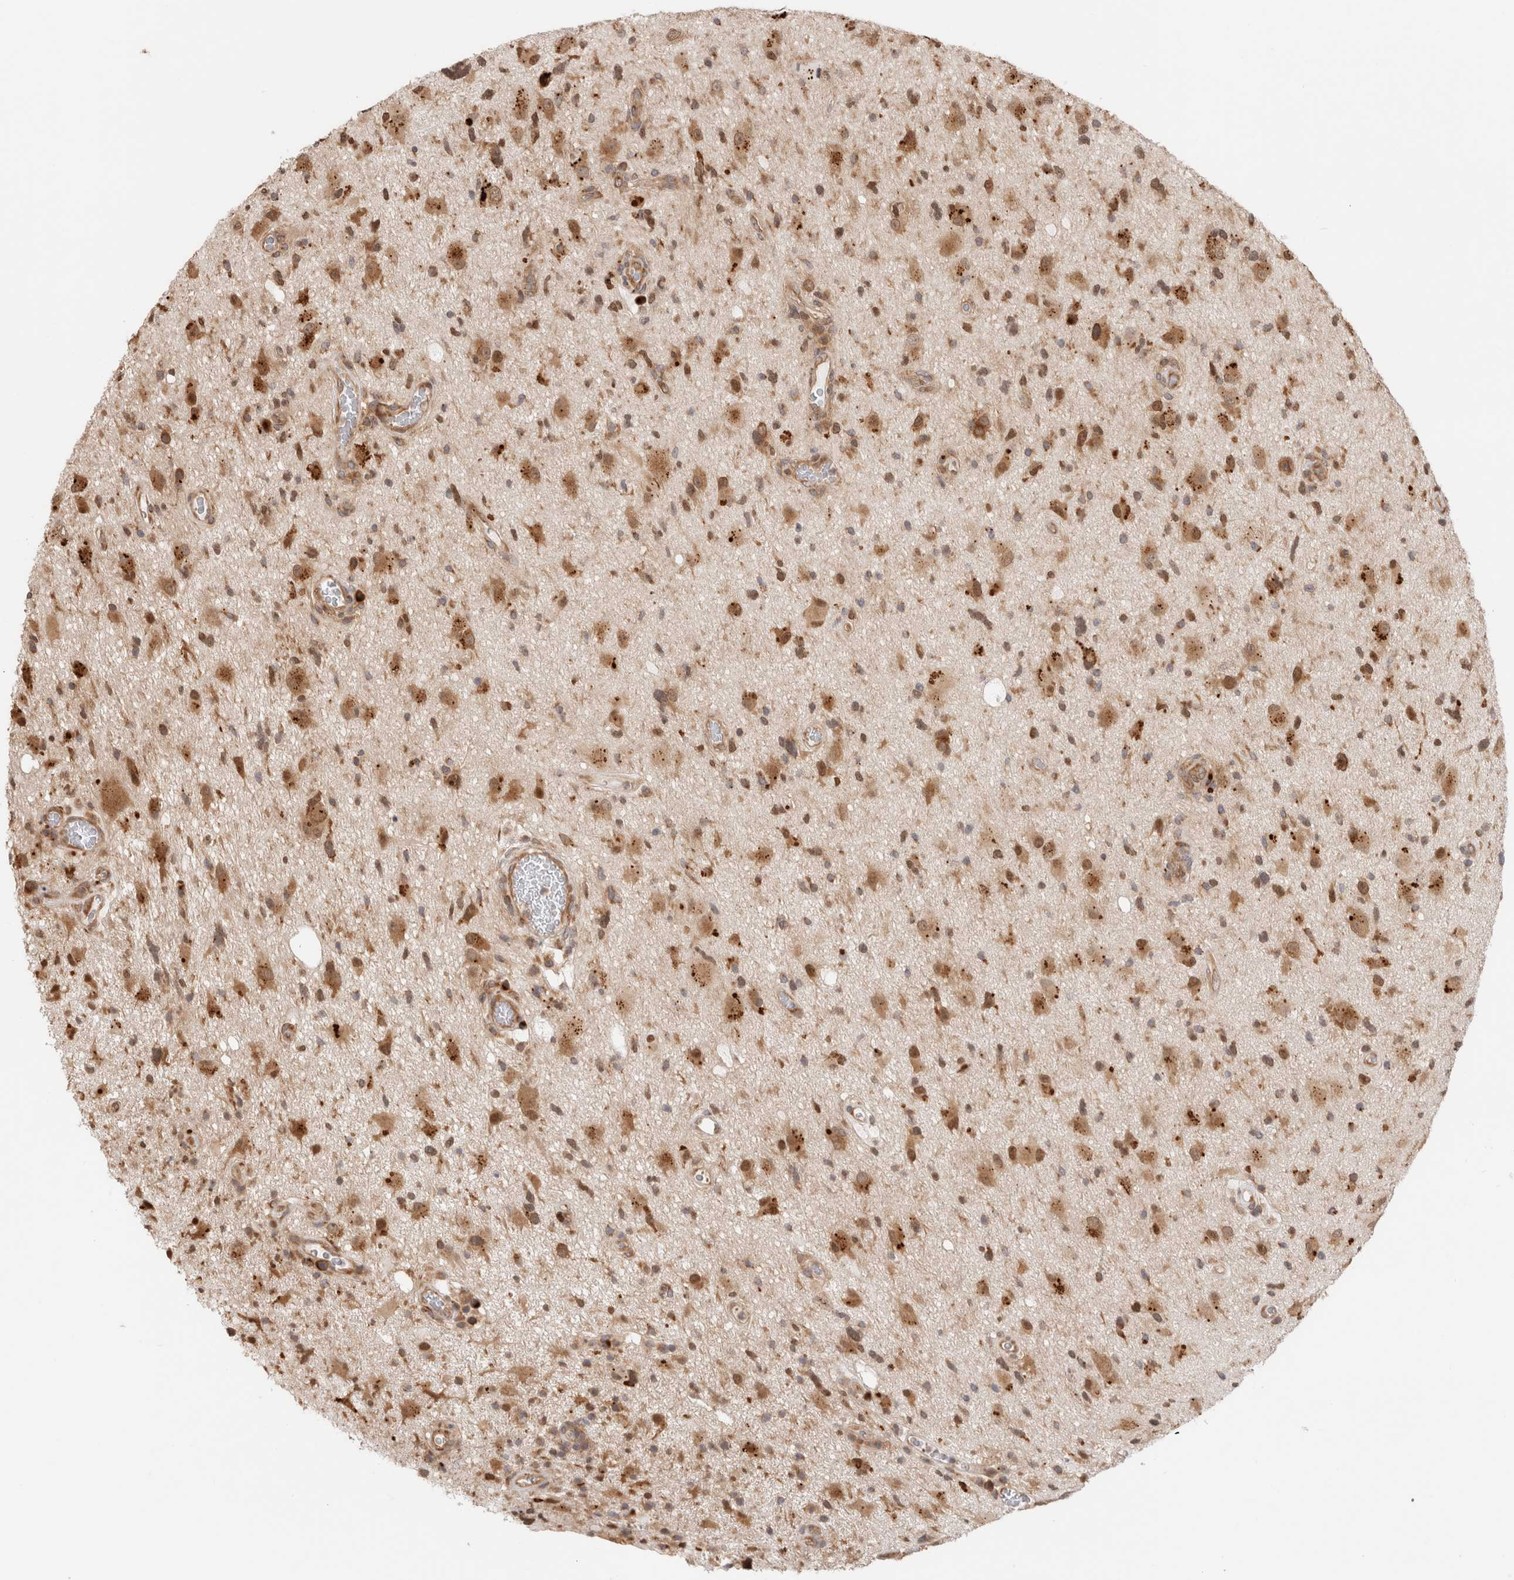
{"staining": {"intensity": "moderate", "quantity": ">75%", "location": "cytoplasmic/membranous,nuclear"}, "tissue": "glioma", "cell_type": "Tumor cells", "image_type": "cancer", "snomed": [{"axis": "morphology", "description": "Glioma, malignant, High grade"}, {"axis": "topography", "description": "Brain"}], "caption": "High-magnification brightfield microscopy of high-grade glioma (malignant) stained with DAB (brown) and counterstained with hematoxylin (blue). tumor cells exhibit moderate cytoplasmic/membranous and nuclear staining is appreciated in about>75% of cells. (IHC, brightfield microscopy, high magnification).", "gene": "ACTL9", "patient": {"sex": "male", "age": 33}}